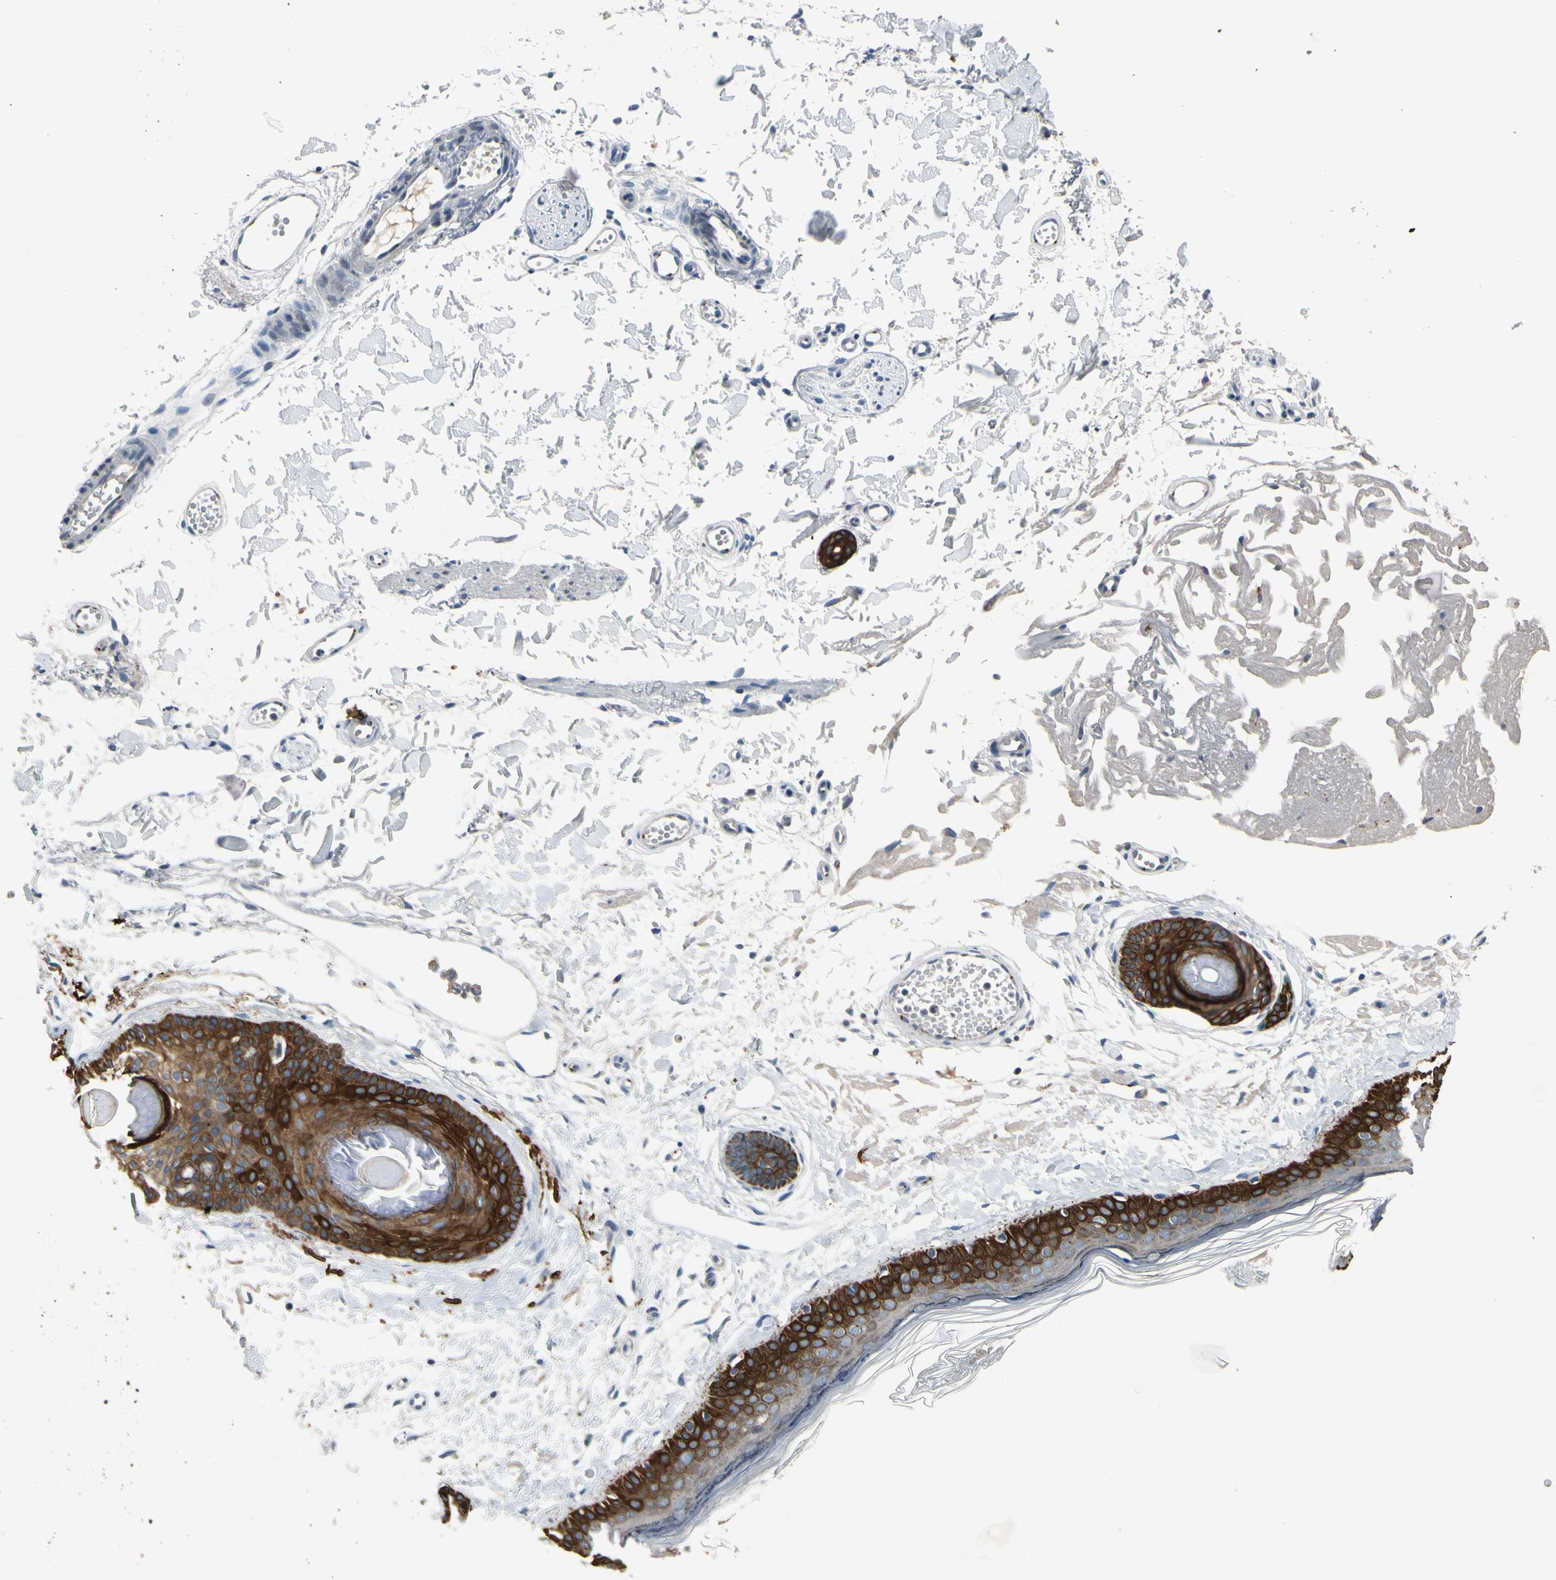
{"staining": {"intensity": "weak", "quantity": ">75%", "location": "cytoplasmic/membranous"}, "tissue": "skin", "cell_type": "Fibroblasts", "image_type": "normal", "snomed": [{"axis": "morphology", "description": "Normal tissue, NOS"}, {"axis": "topography", "description": "Skin"}], "caption": "IHC (DAB (3,3'-diaminobenzidine)) staining of benign skin reveals weak cytoplasmic/membranous protein expression in about >75% of fibroblasts.", "gene": "MANSC1", "patient": {"sex": "male", "age": 83}}